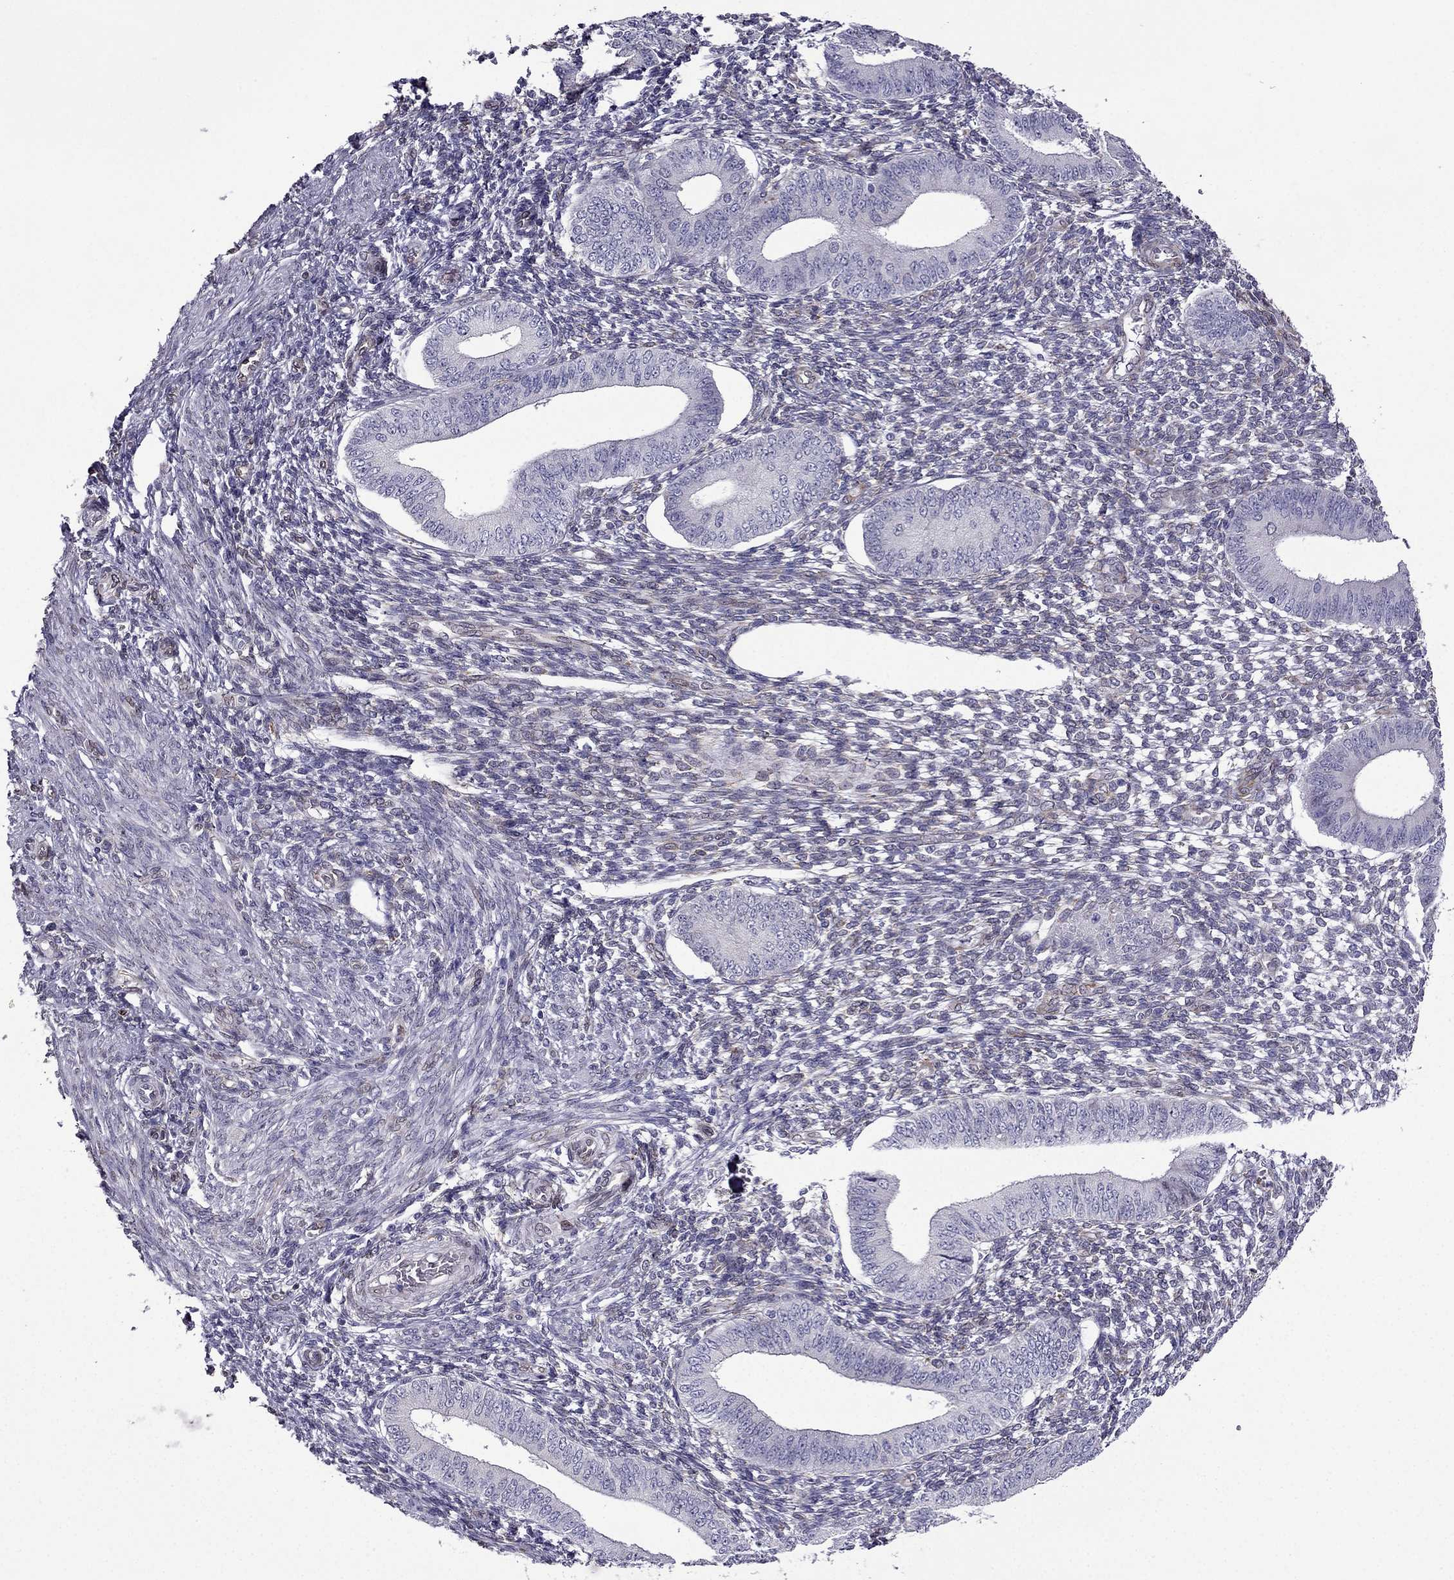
{"staining": {"intensity": "strong", "quantity": "<25%", "location": "cytoplasmic/membranous"}, "tissue": "endometrium", "cell_type": "Cells in endometrial stroma", "image_type": "normal", "snomed": [{"axis": "morphology", "description": "Normal tissue, NOS"}, {"axis": "topography", "description": "Endometrium"}], "caption": "About <25% of cells in endometrial stroma in unremarkable endometrium reveal strong cytoplasmic/membranous protein positivity as visualized by brown immunohistochemical staining.", "gene": "IKBIP", "patient": {"sex": "female", "age": 42}}